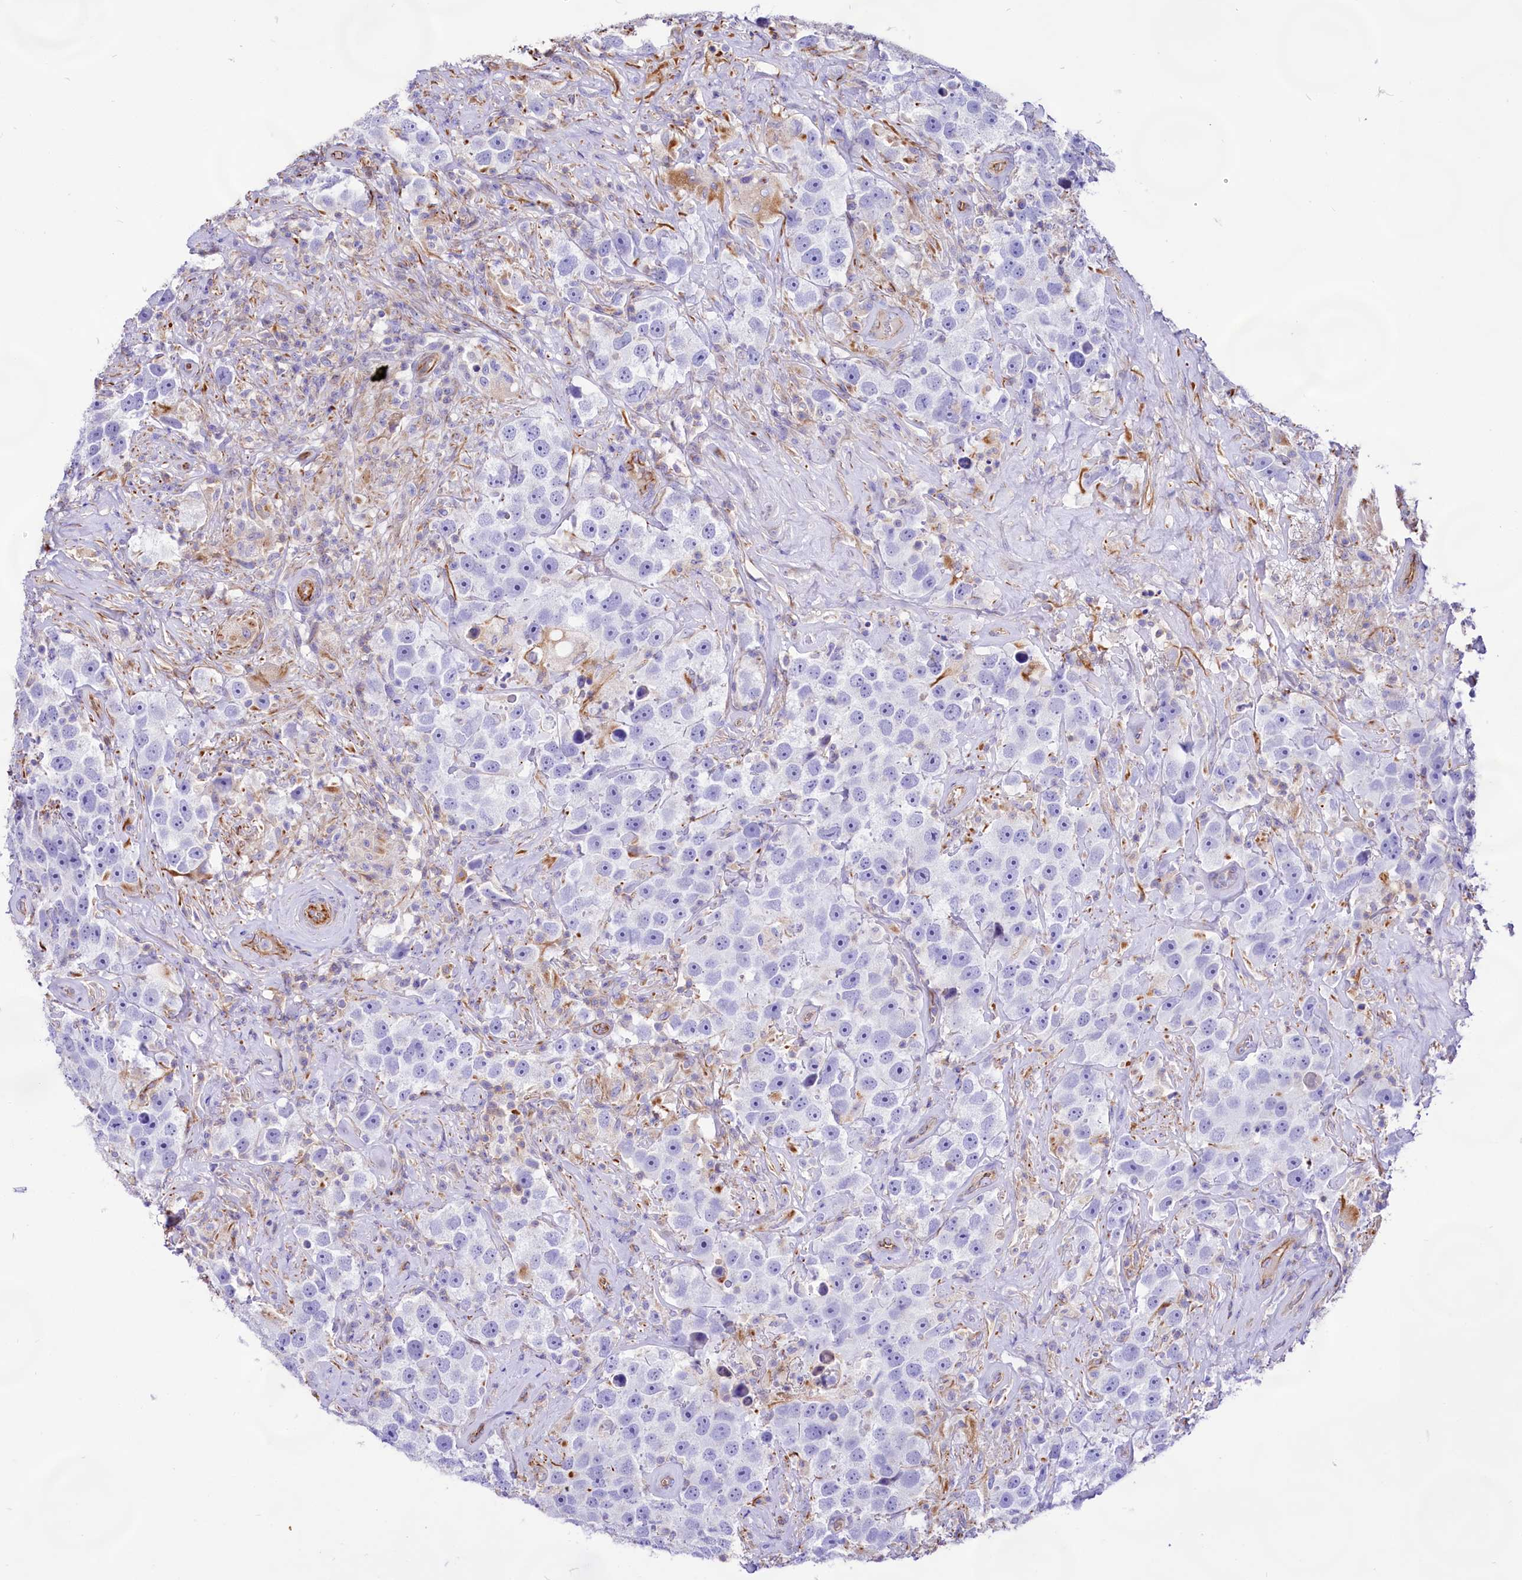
{"staining": {"intensity": "negative", "quantity": "none", "location": "none"}, "tissue": "testis cancer", "cell_type": "Tumor cells", "image_type": "cancer", "snomed": [{"axis": "morphology", "description": "Seminoma, NOS"}, {"axis": "topography", "description": "Testis"}], "caption": "Tumor cells are negative for protein expression in human testis cancer. Brightfield microscopy of immunohistochemistry stained with DAB (brown) and hematoxylin (blue), captured at high magnification.", "gene": "CD99", "patient": {"sex": "male", "age": 49}}